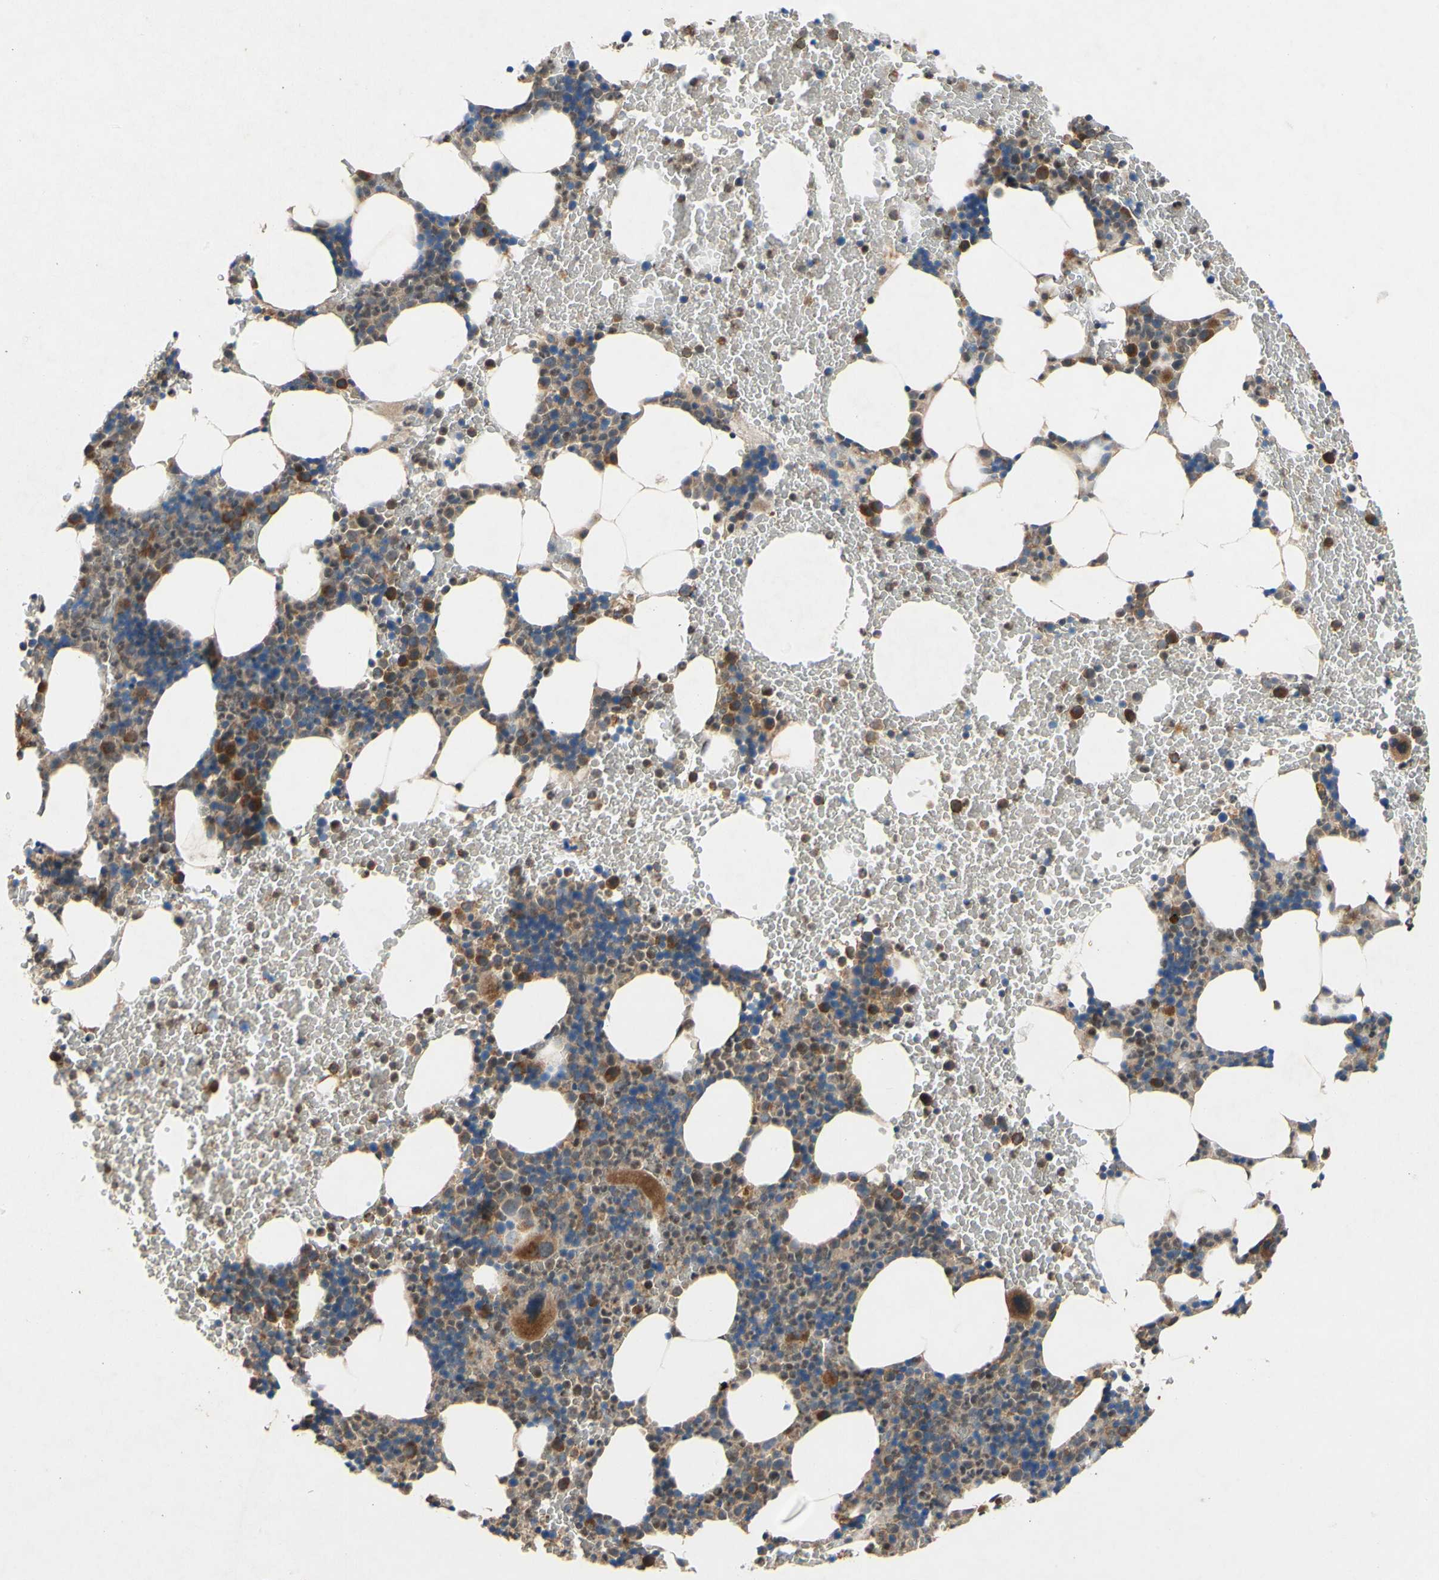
{"staining": {"intensity": "moderate", "quantity": ">75%", "location": "cytoplasmic/membranous,nuclear"}, "tissue": "bone marrow", "cell_type": "Hematopoietic cells", "image_type": "normal", "snomed": [{"axis": "morphology", "description": "Normal tissue, NOS"}, {"axis": "morphology", "description": "Inflammation, NOS"}, {"axis": "topography", "description": "Bone marrow"}], "caption": "Human bone marrow stained with a brown dye exhibits moderate cytoplasmic/membranous,nuclear positive expression in about >75% of hematopoietic cells.", "gene": "PDGFB", "patient": {"sex": "female", "age": 70}}